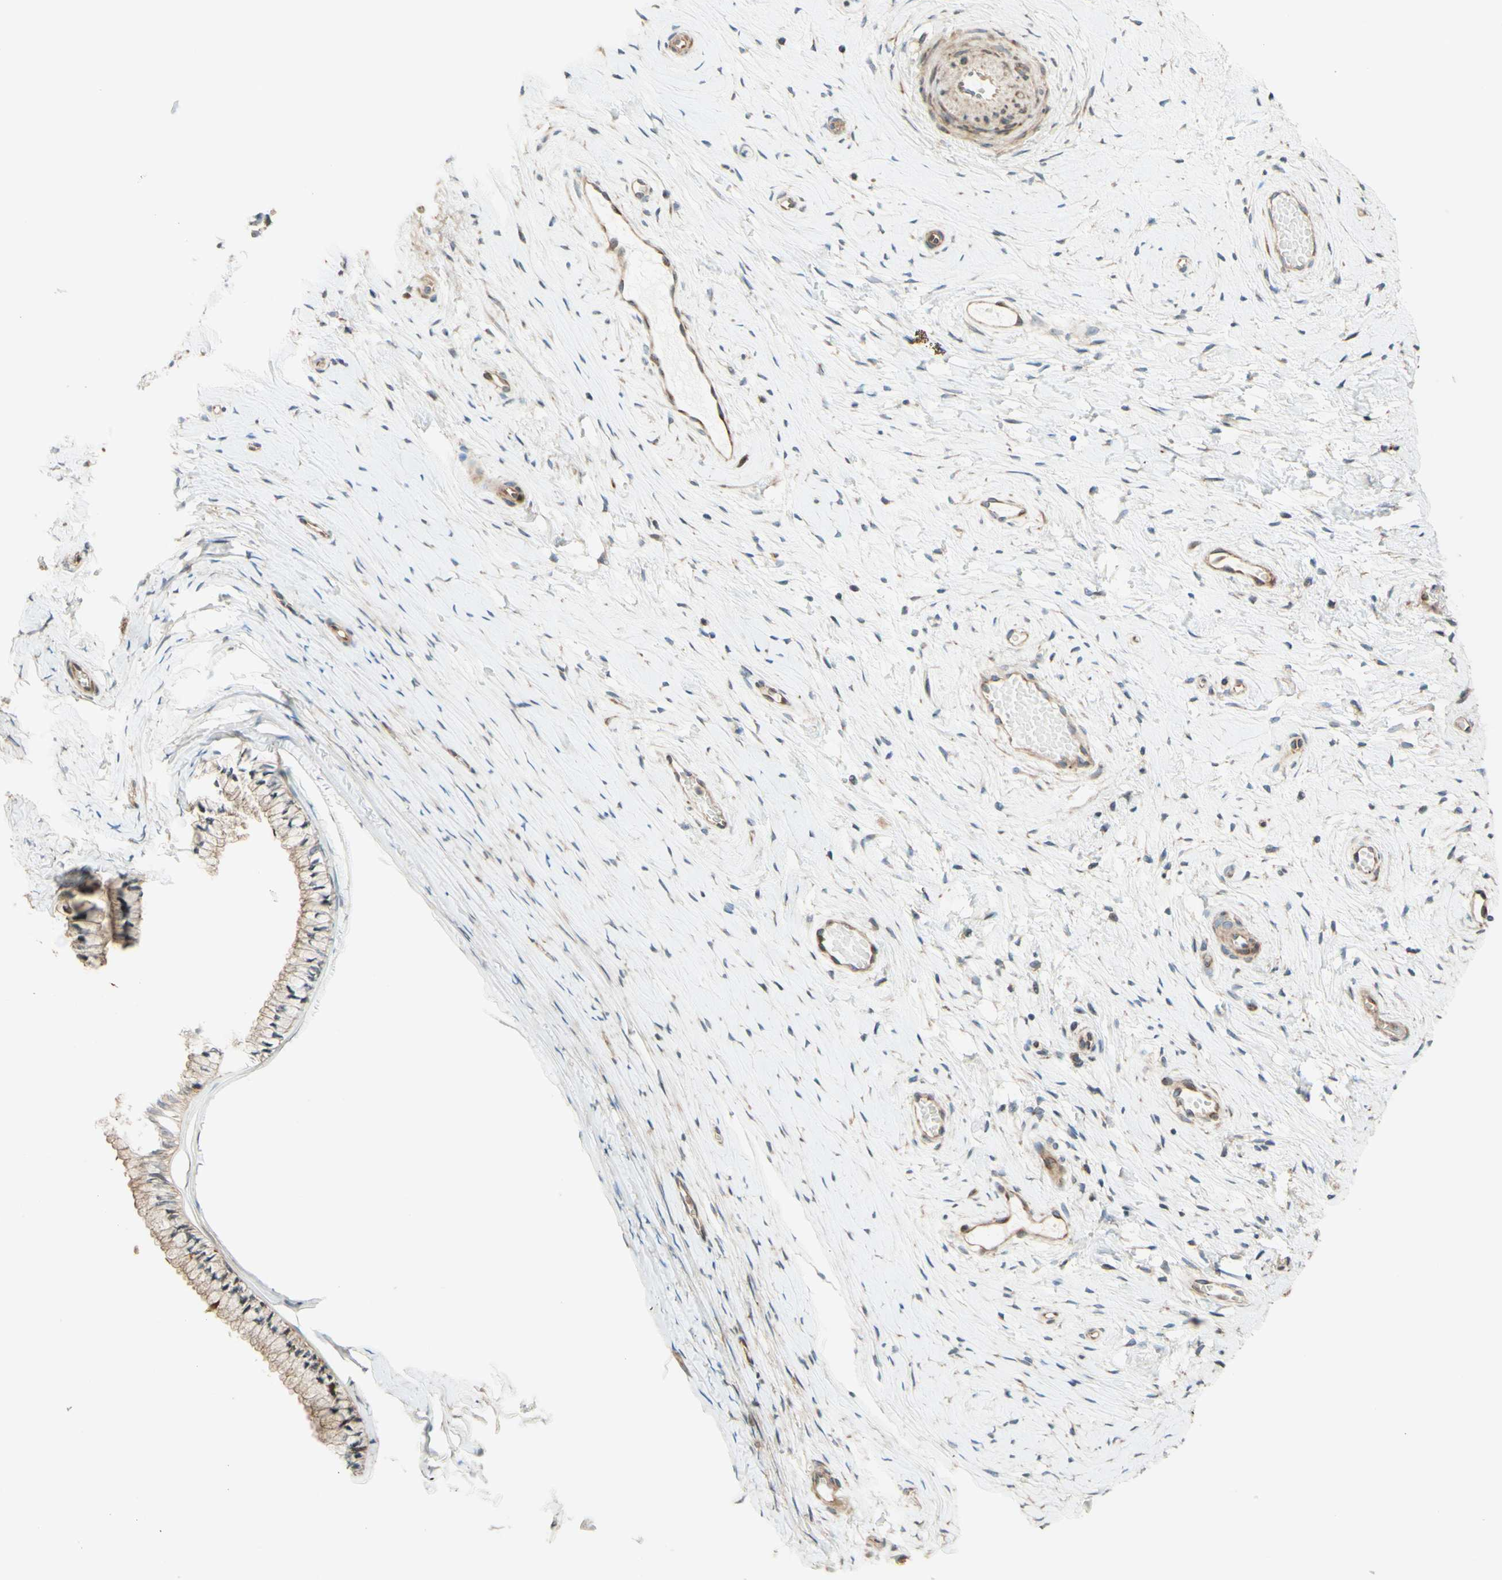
{"staining": {"intensity": "weak", "quantity": ">75%", "location": "cytoplasmic/membranous"}, "tissue": "cervix", "cell_type": "Glandular cells", "image_type": "normal", "snomed": [{"axis": "morphology", "description": "Normal tissue, NOS"}, {"axis": "topography", "description": "Cervix"}], "caption": "Approximately >75% of glandular cells in normal human cervix display weak cytoplasmic/membranous protein staining as visualized by brown immunohistochemical staining.", "gene": "RNF19A", "patient": {"sex": "female", "age": 39}}